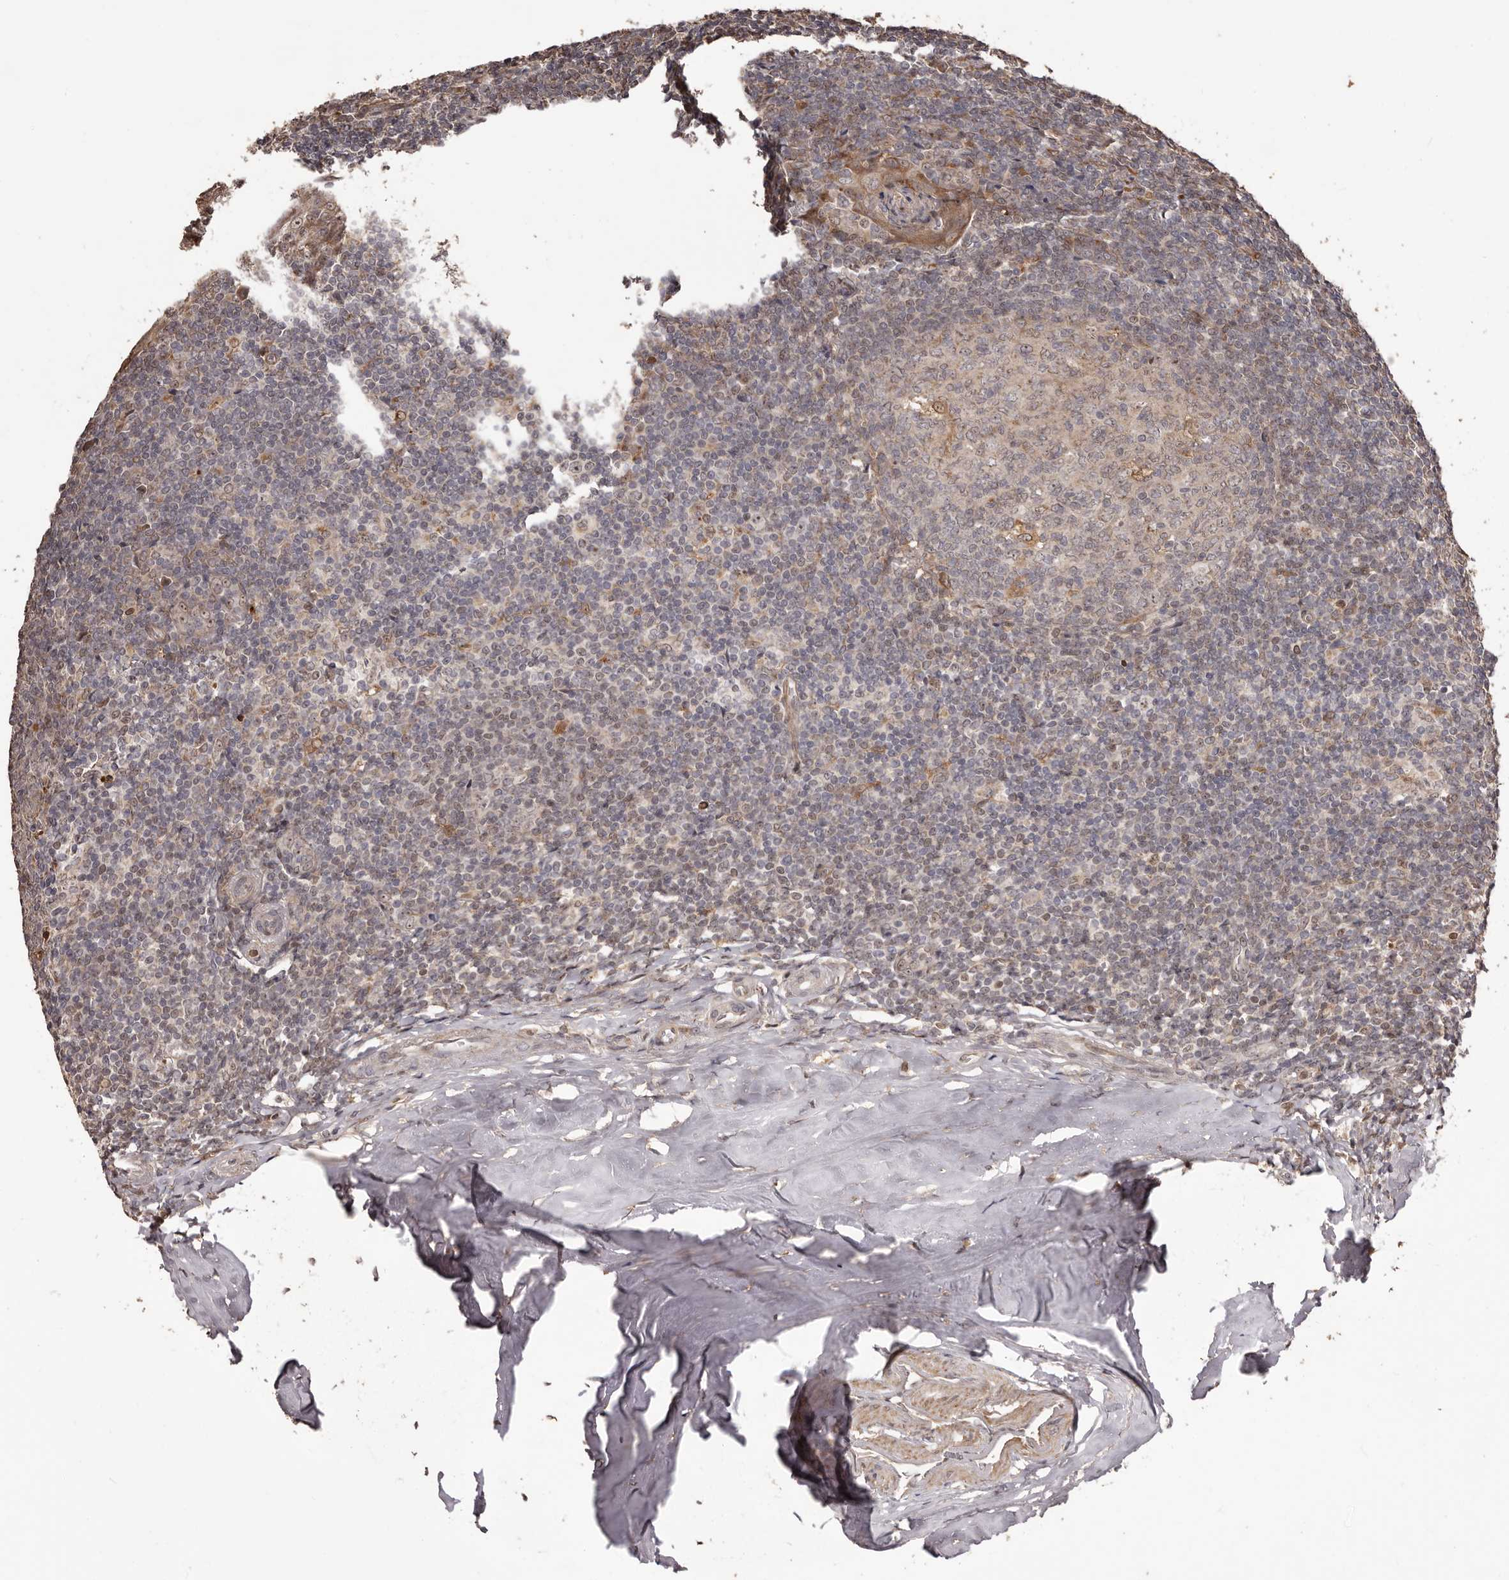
{"staining": {"intensity": "moderate", "quantity": "<25%", "location": "cytoplasmic/membranous"}, "tissue": "tonsil", "cell_type": "Germinal center cells", "image_type": "normal", "snomed": [{"axis": "morphology", "description": "Normal tissue, NOS"}, {"axis": "topography", "description": "Tonsil"}], "caption": "The photomicrograph displays a brown stain indicating the presence of a protein in the cytoplasmic/membranous of germinal center cells in tonsil.", "gene": "ZCCHC7", "patient": {"sex": "male", "age": 37}}